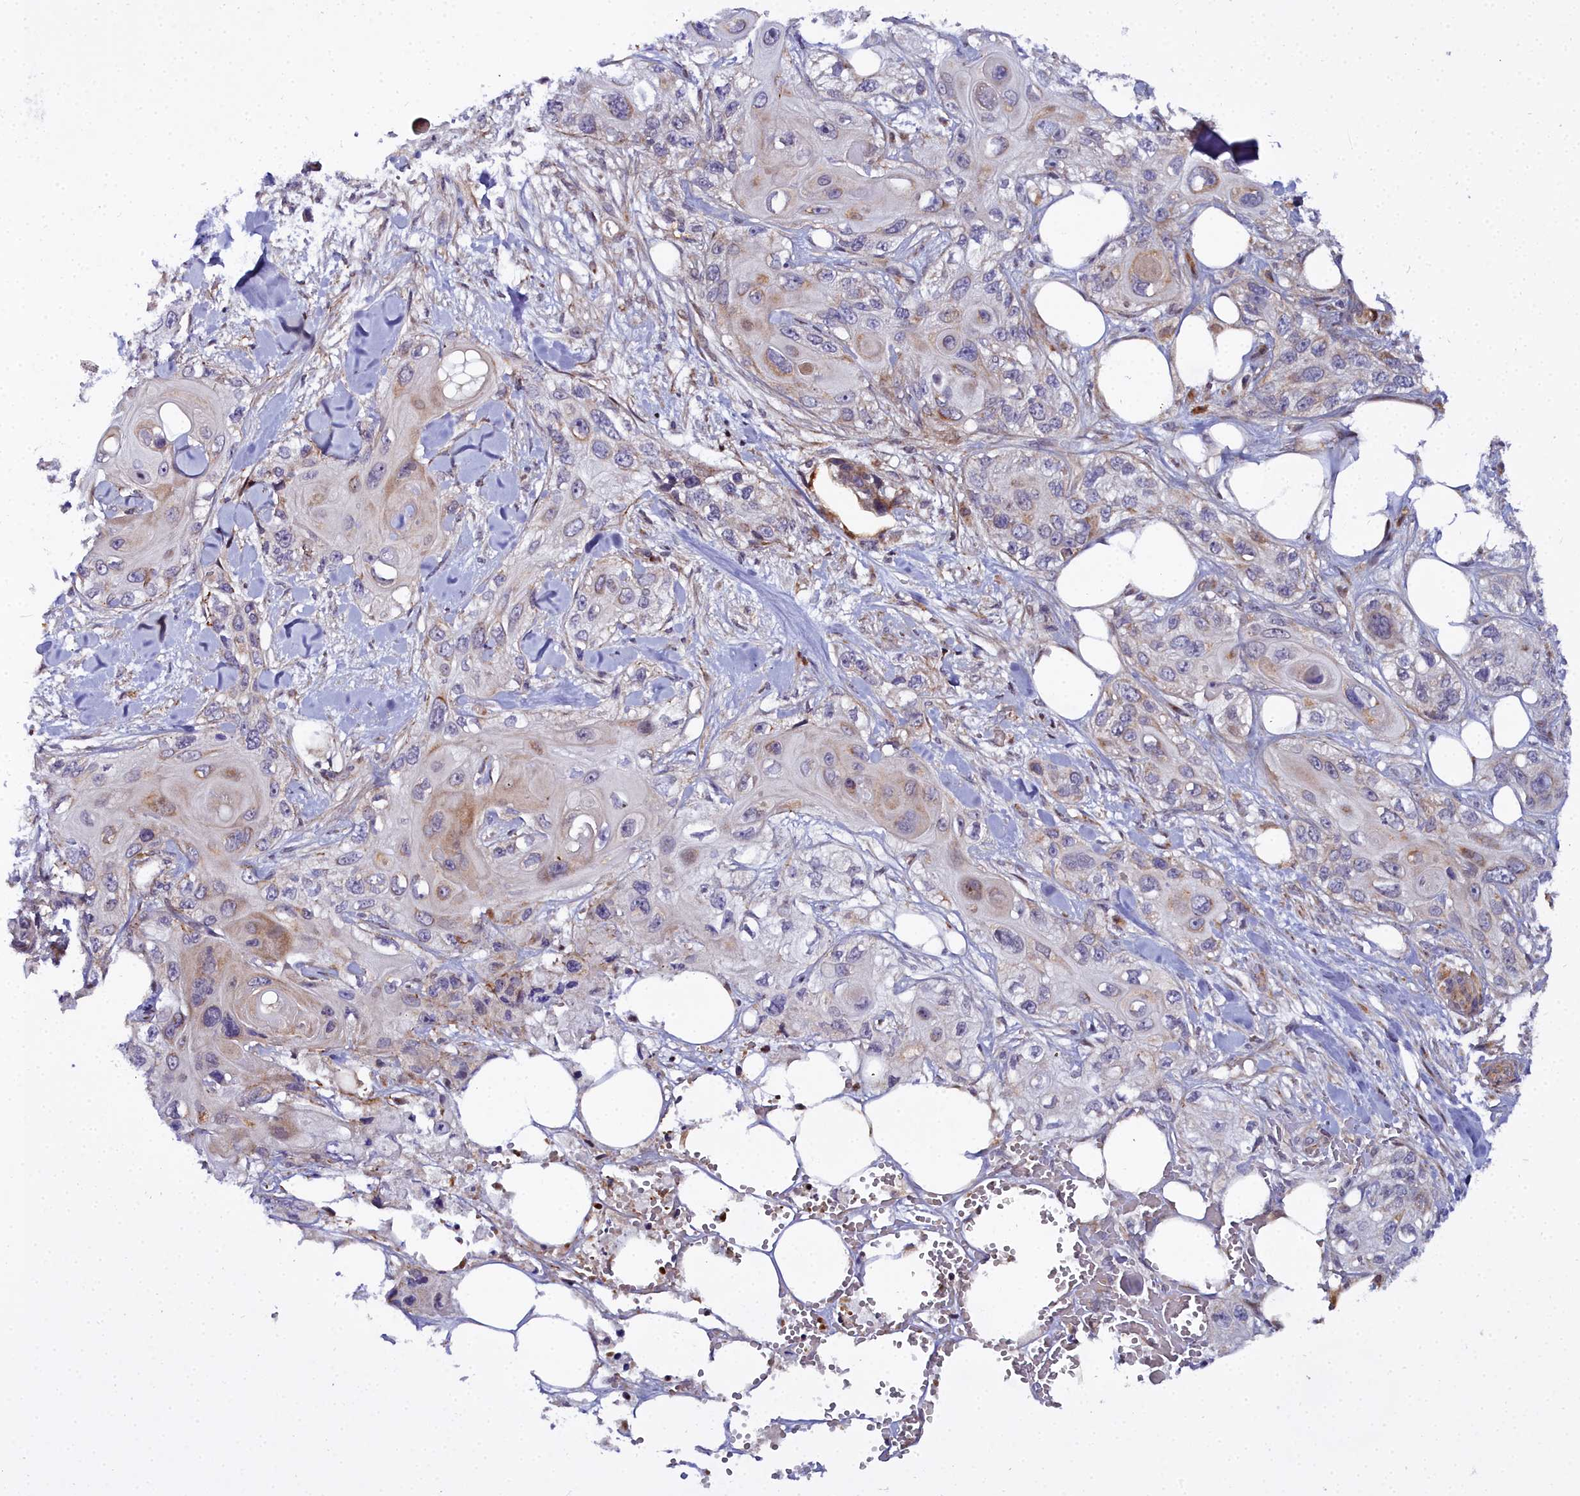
{"staining": {"intensity": "weak", "quantity": "<25%", "location": "cytoplasmic/membranous"}, "tissue": "skin cancer", "cell_type": "Tumor cells", "image_type": "cancer", "snomed": [{"axis": "morphology", "description": "Normal tissue, NOS"}, {"axis": "morphology", "description": "Squamous cell carcinoma, NOS"}, {"axis": "topography", "description": "Skin"}], "caption": "This micrograph is of skin cancer stained with immunohistochemistry (IHC) to label a protein in brown with the nuclei are counter-stained blue. There is no expression in tumor cells. (Immunohistochemistry, brightfield microscopy, high magnification).", "gene": "MRPS11", "patient": {"sex": "male", "age": 72}}